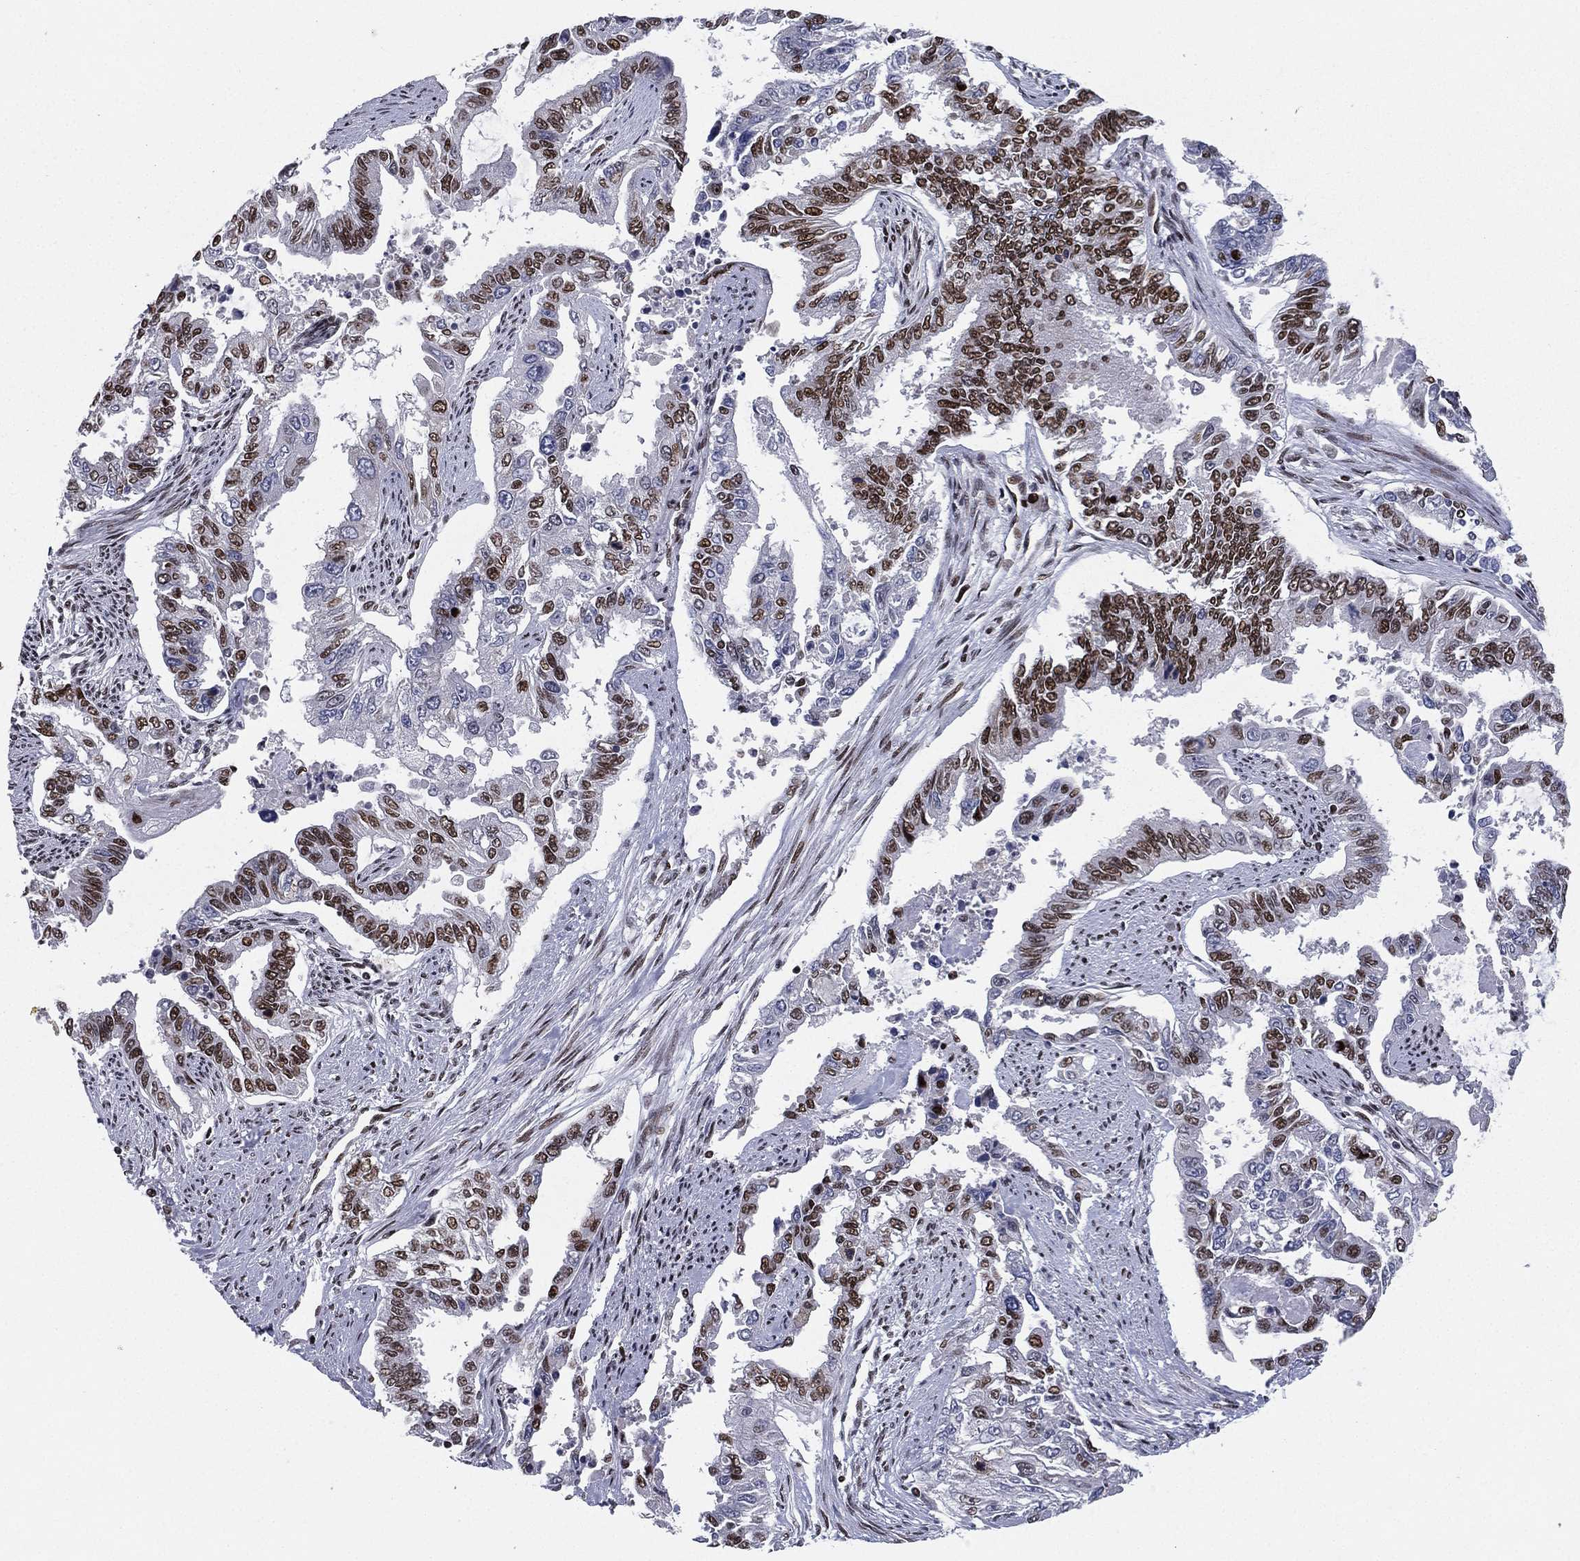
{"staining": {"intensity": "strong", "quantity": "<25%", "location": "nuclear"}, "tissue": "endometrial cancer", "cell_type": "Tumor cells", "image_type": "cancer", "snomed": [{"axis": "morphology", "description": "Adenocarcinoma, NOS"}, {"axis": "topography", "description": "Uterus"}], "caption": "A brown stain labels strong nuclear expression of a protein in adenocarcinoma (endometrial) tumor cells.", "gene": "RTF1", "patient": {"sex": "female", "age": 59}}